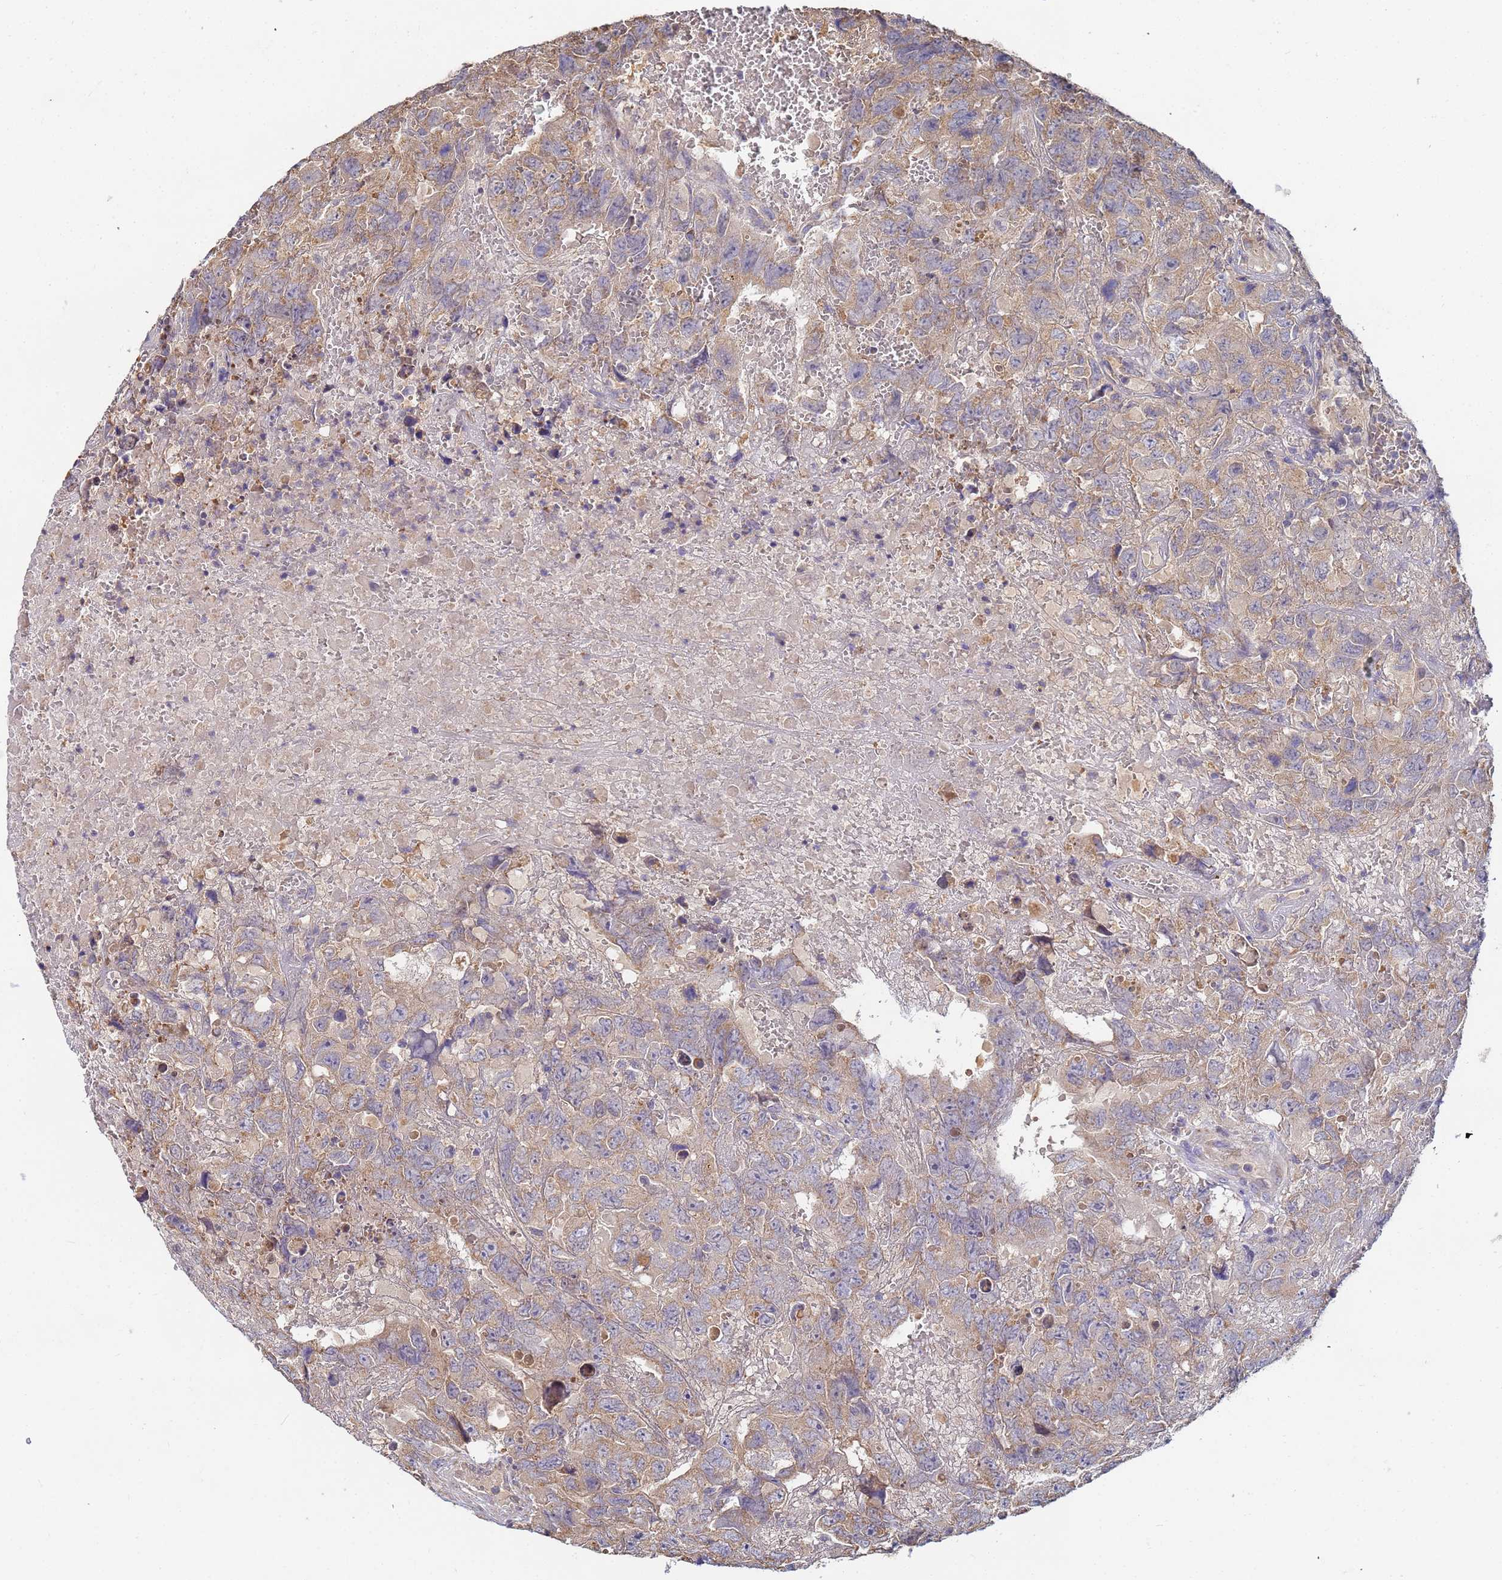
{"staining": {"intensity": "moderate", "quantity": "25%-75%", "location": "cytoplasmic/membranous"}, "tissue": "testis cancer", "cell_type": "Tumor cells", "image_type": "cancer", "snomed": [{"axis": "morphology", "description": "Carcinoma, Embryonal, NOS"}, {"axis": "topography", "description": "Testis"}], "caption": "A high-resolution photomicrograph shows IHC staining of embryonal carcinoma (testis), which shows moderate cytoplasmic/membranous positivity in about 25%-75% of tumor cells. (IHC, brightfield microscopy, high magnification).", "gene": "C5orf34", "patient": {"sex": "male", "age": 45}}